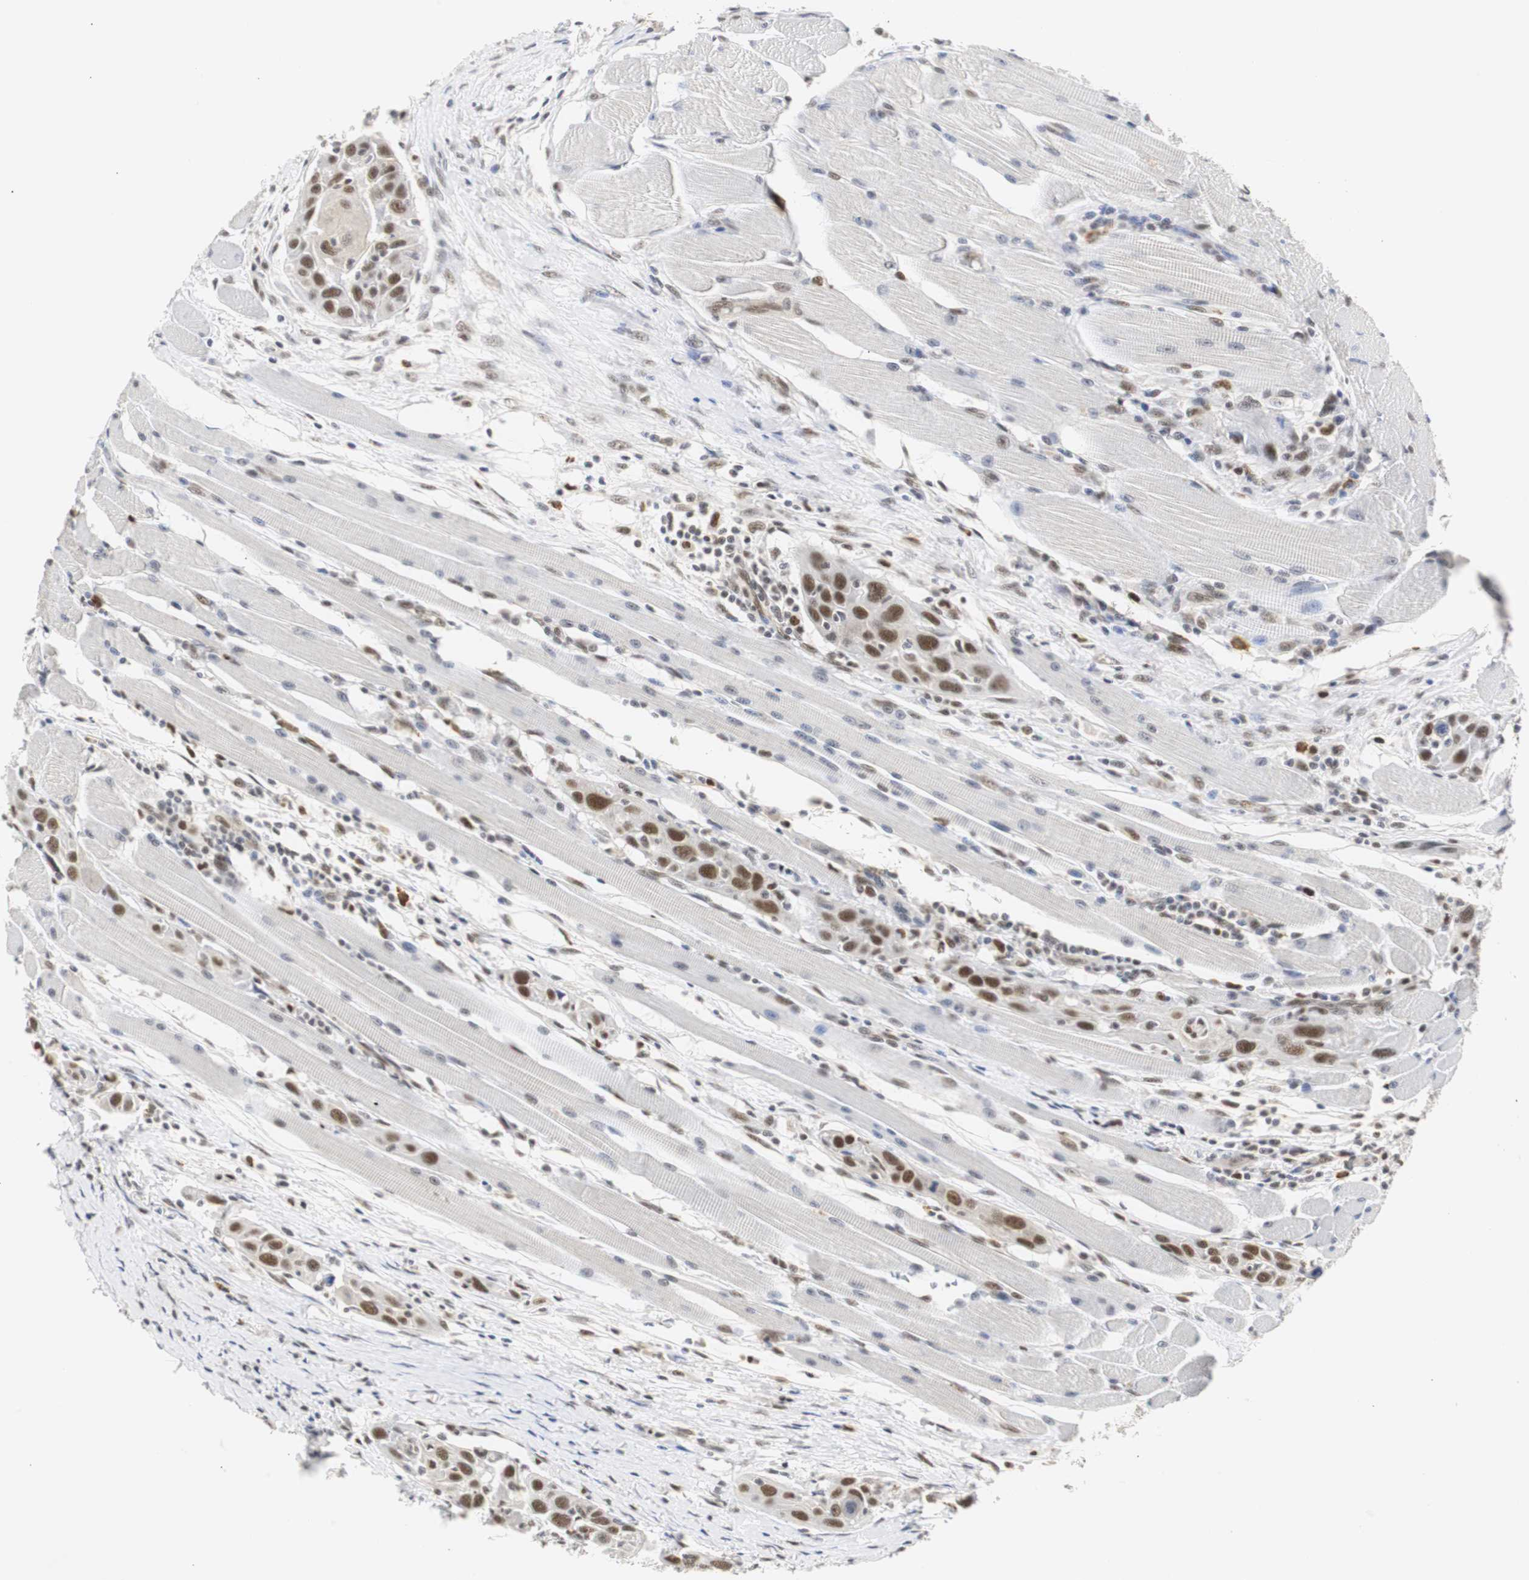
{"staining": {"intensity": "strong", "quantity": ">75%", "location": "nuclear"}, "tissue": "head and neck cancer", "cell_type": "Tumor cells", "image_type": "cancer", "snomed": [{"axis": "morphology", "description": "Squamous cell carcinoma, NOS"}, {"axis": "topography", "description": "Oral tissue"}, {"axis": "topography", "description": "Head-Neck"}], "caption": "Immunohistochemistry (IHC) image of neoplastic tissue: human squamous cell carcinoma (head and neck) stained using immunohistochemistry (IHC) shows high levels of strong protein expression localized specifically in the nuclear of tumor cells, appearing as a nuclear brown color.", "gene": "ZFC3H1", "patient": {"sex": "female", "age": 50}}